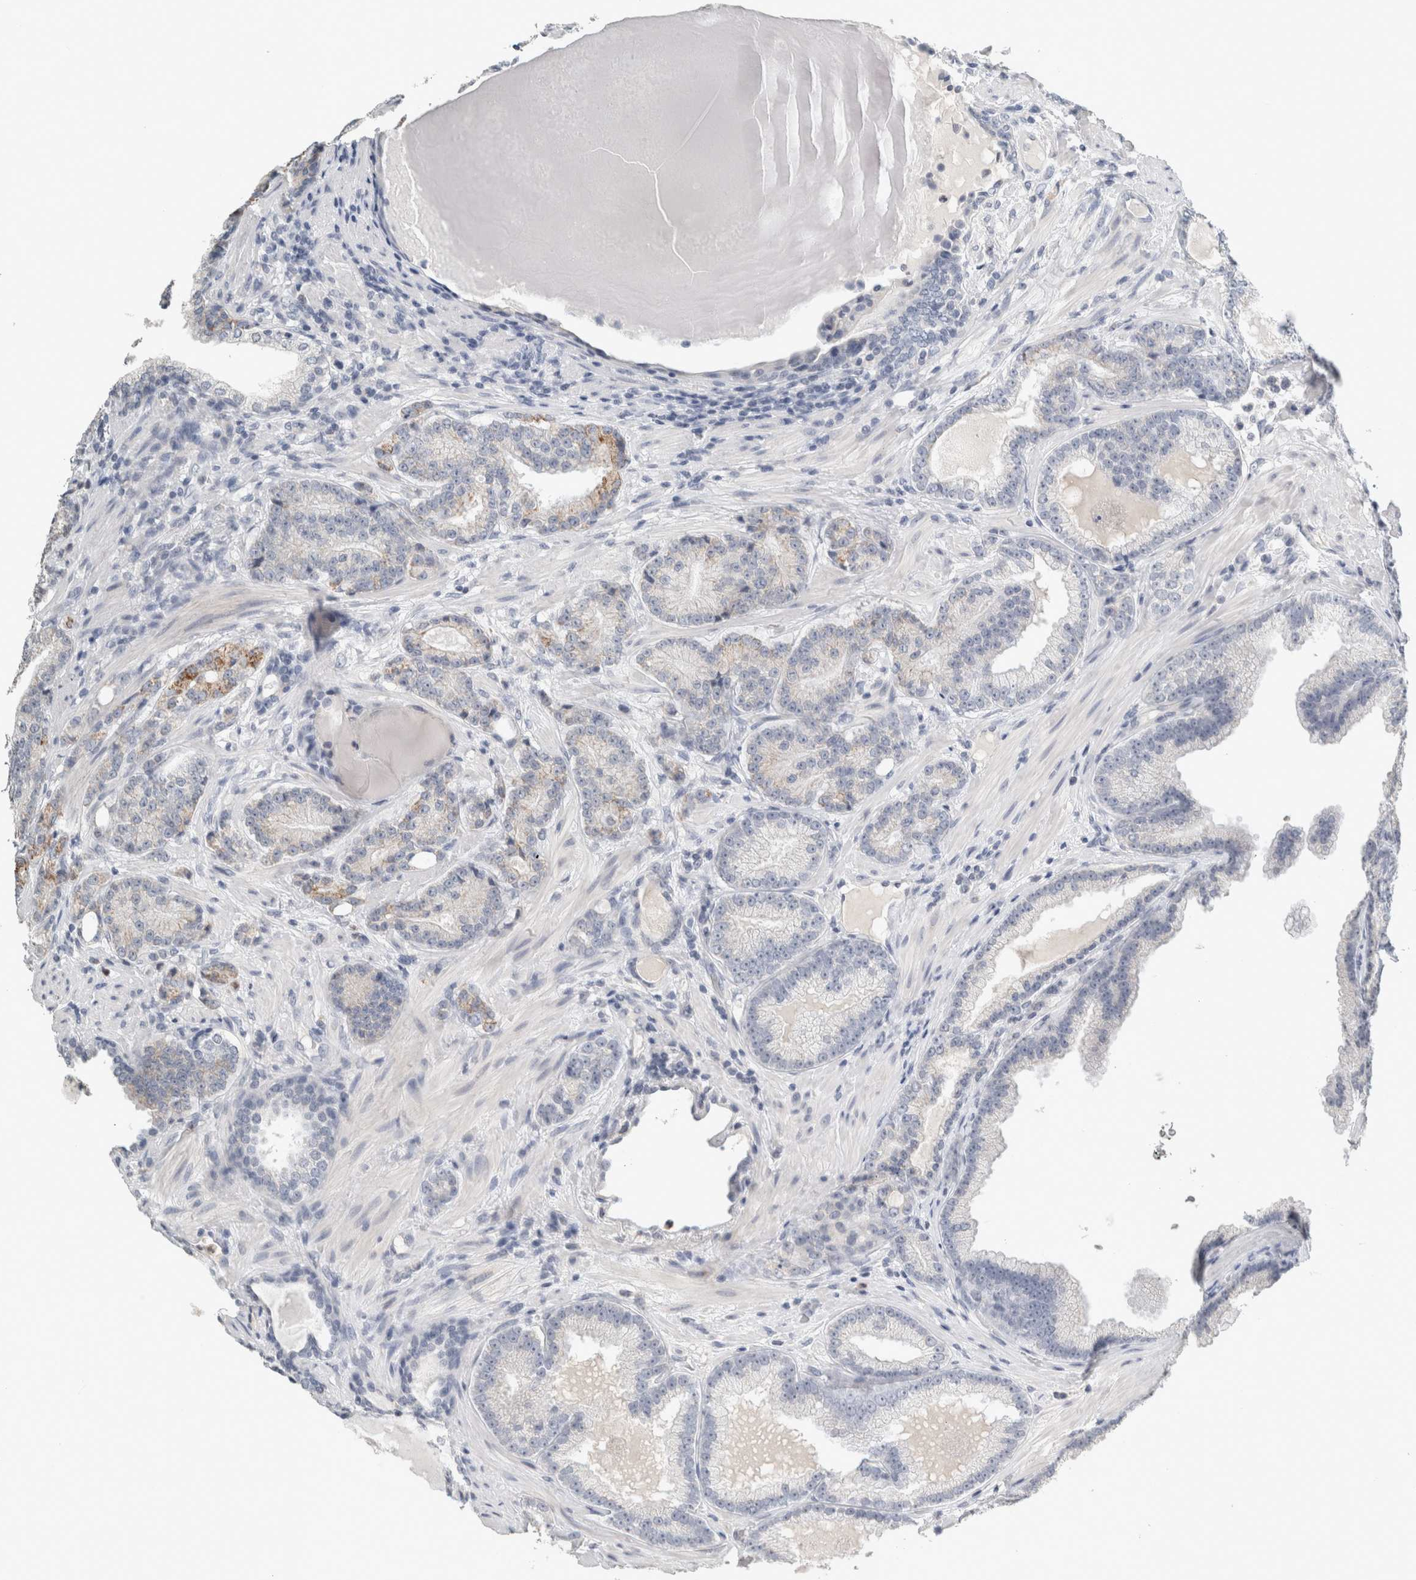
{"staining": {"intensity": "moderate", "quantity": "<25%", "location": "cytoplasmic/membranous"}, "tissue": "prostate cancer", "cell_type": "Tumor cells", "image_type": "cancer", "snomed": [{"axis": "morphology", "description": "Adenocarcinoma, High grade"}, {"axis": "topography", "description": "Prostate"}], "caption": "Immunohistochemical staining of high-grade adenocarcinoma (prostate) displays low levels of moderate cytoplasmic/membranous staining in approximately <25% of tumor cells. (Brightfield microscopy of DAB IHC at high magnification).", "gene": "CRAT", "patient": {"sex": "male", "age": 61}}